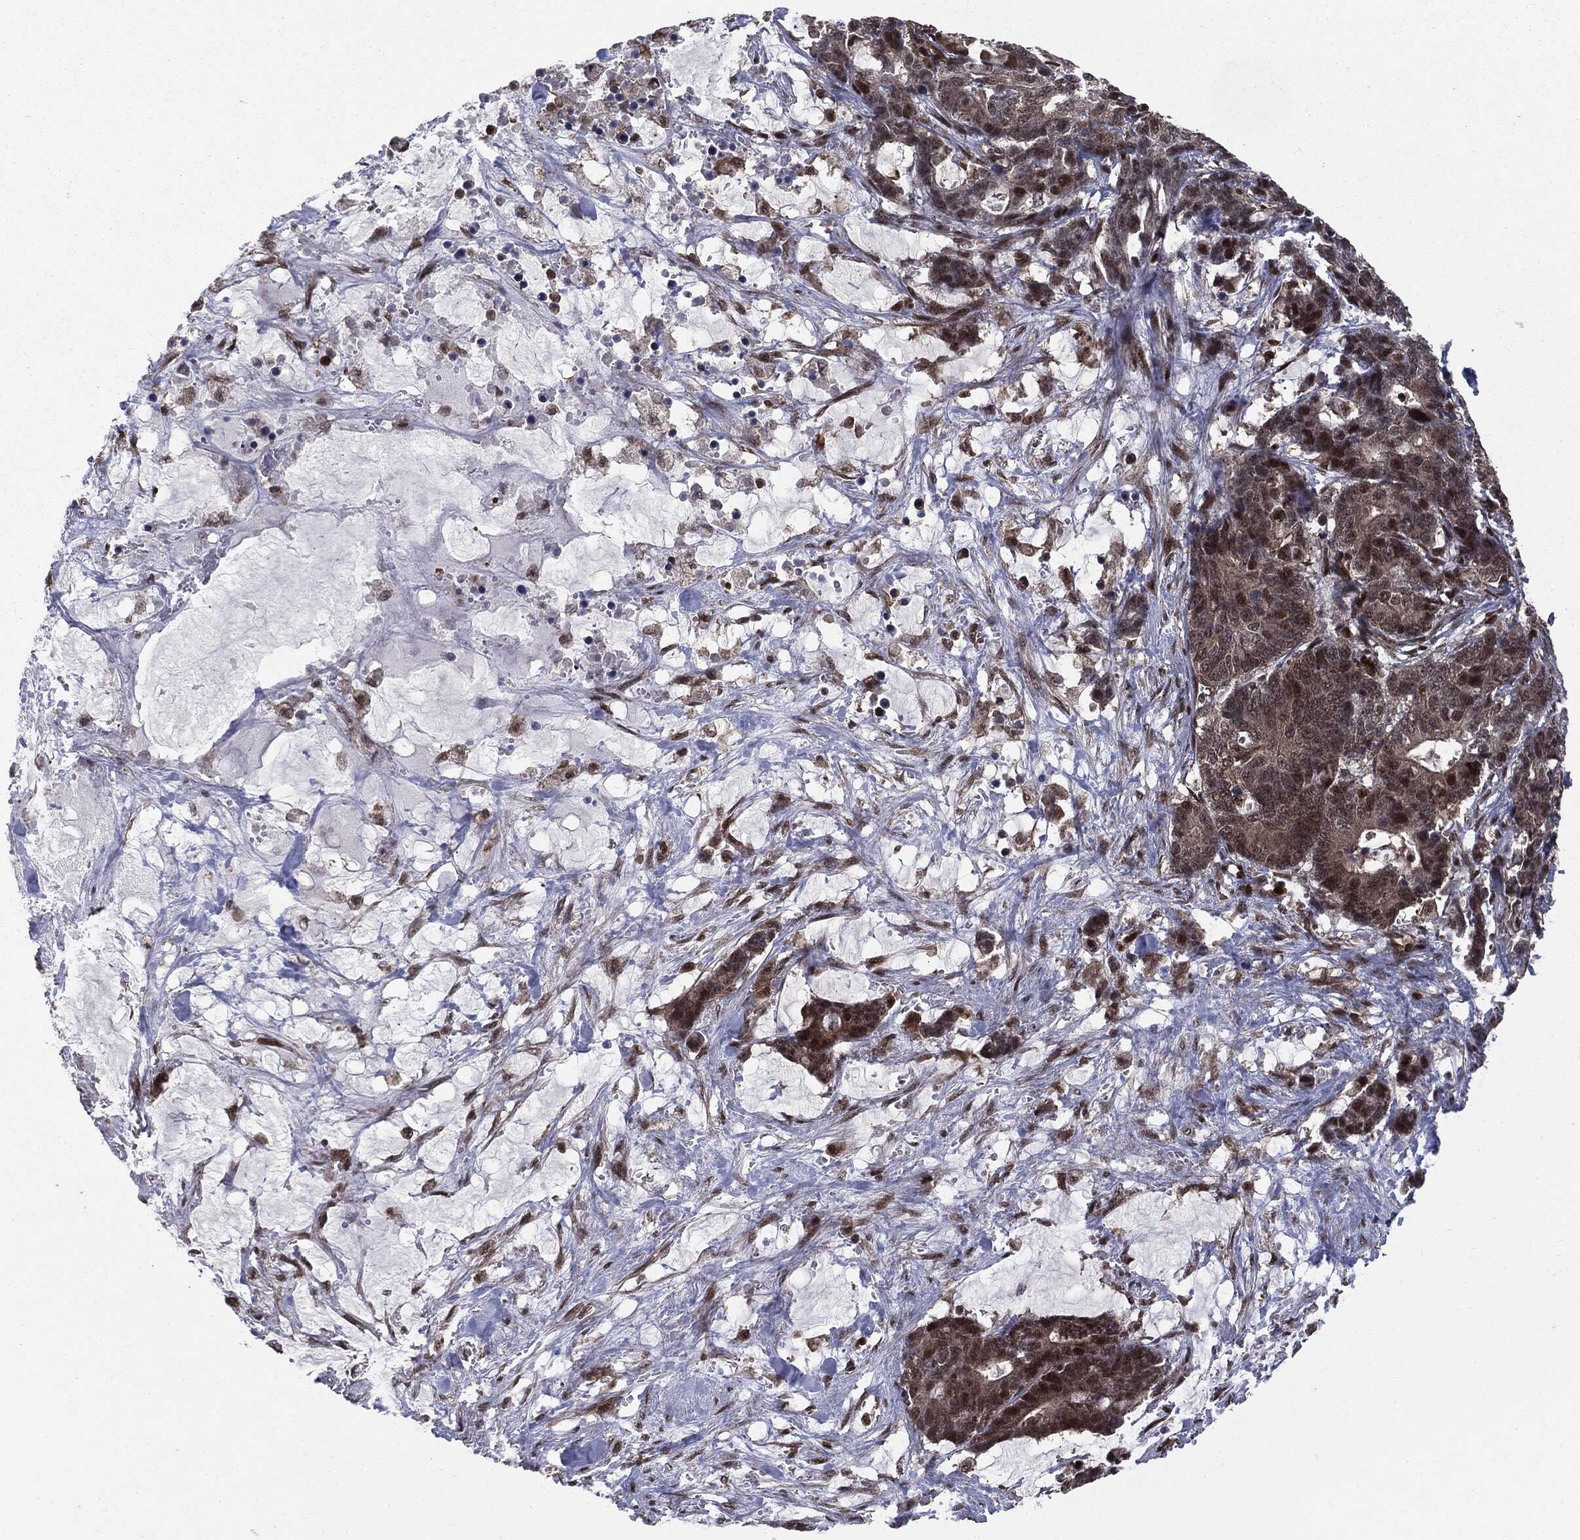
{"staining": {"intensity": "weak", "quantity": "25%-75%", "location": "cytoplasmic/membranous,nuclear"}, "tissue": "stomach cancer", "cell_type": "Tumor cells", "image_type": "cancer", "snomed": [{"axis": "morphology", "description": "Normal tissue, NOS"}, {"axis": "morphology", "description": "Adenocarcinoma, NOS"}, {"axis": "topography", "description": "Stomach"}], "caption": "High-magnification brightfield microscopy of adenocarcinoma (stomach) stained with DAB (3,3'-diaminobenzidine) (brown) and counterstained with hematoxylin (blue). tumor cells exhibit weak cytoplasmic/membranous and nuclear staining is appreciated in about25%-75% of cells.", "gene": "PTPA", "patient": {"sex": "female", "age": 64}}